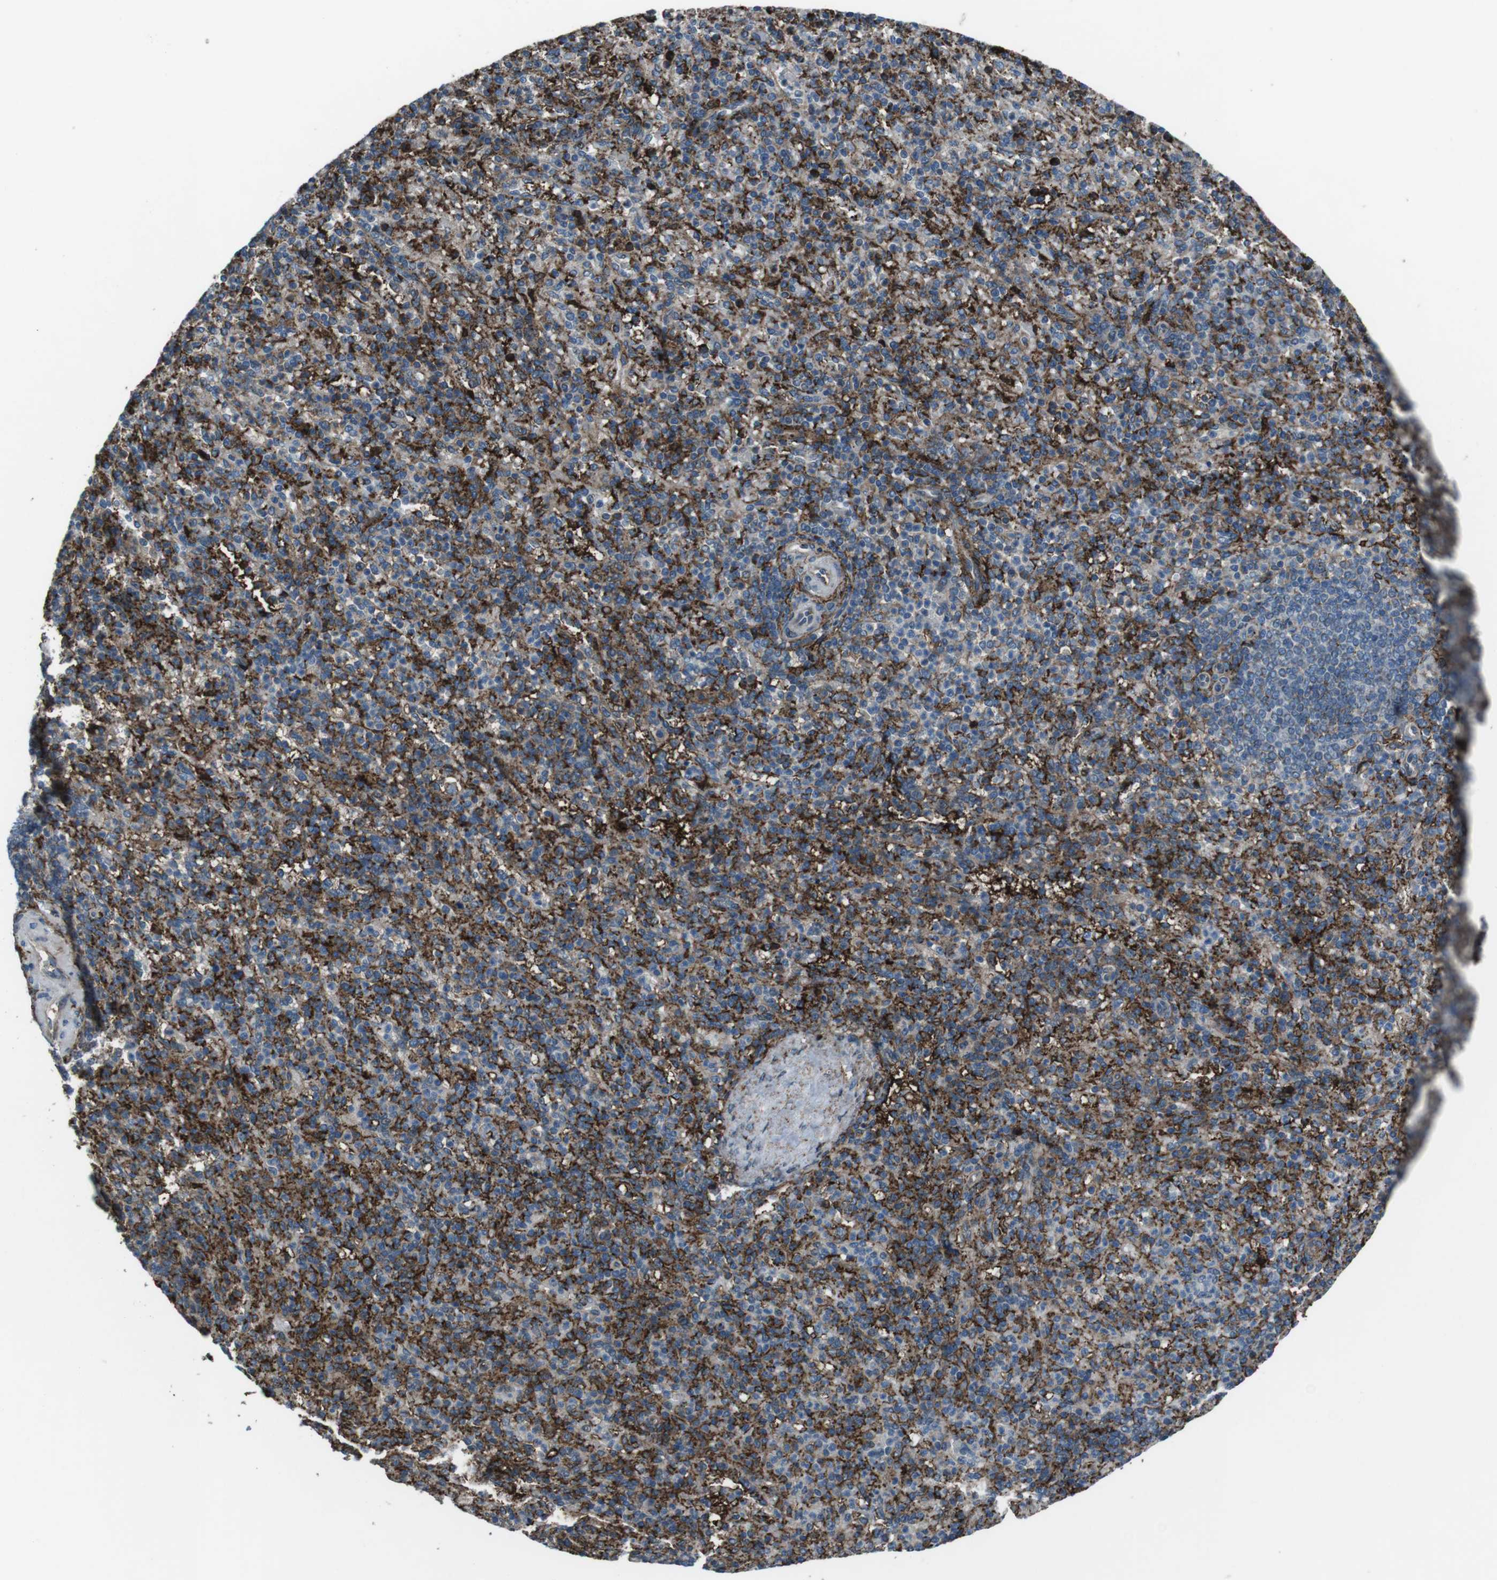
{"staining": {"intensity": "moderate", "quantity": "25%-75%", "location": "cytoplasmic/membranous"}, "tissue": "spleen", "cell_type": "Cells in red pulp", "image_type": "normal", "snomed": [{"axis": "morphology", "description": "Normal tissue, NOS"}, {"axis": "topography", "description": "Spleen"}], "caption": "The photomicrograph displays immunohistochemical staining of normal spleen. There is moderate cytoplasmic/membranous positivity is seen in approximately 25%-75% of cells in red pulp.", "gene": "GDF10", "patient": {"sex": "female", "age": 74}}